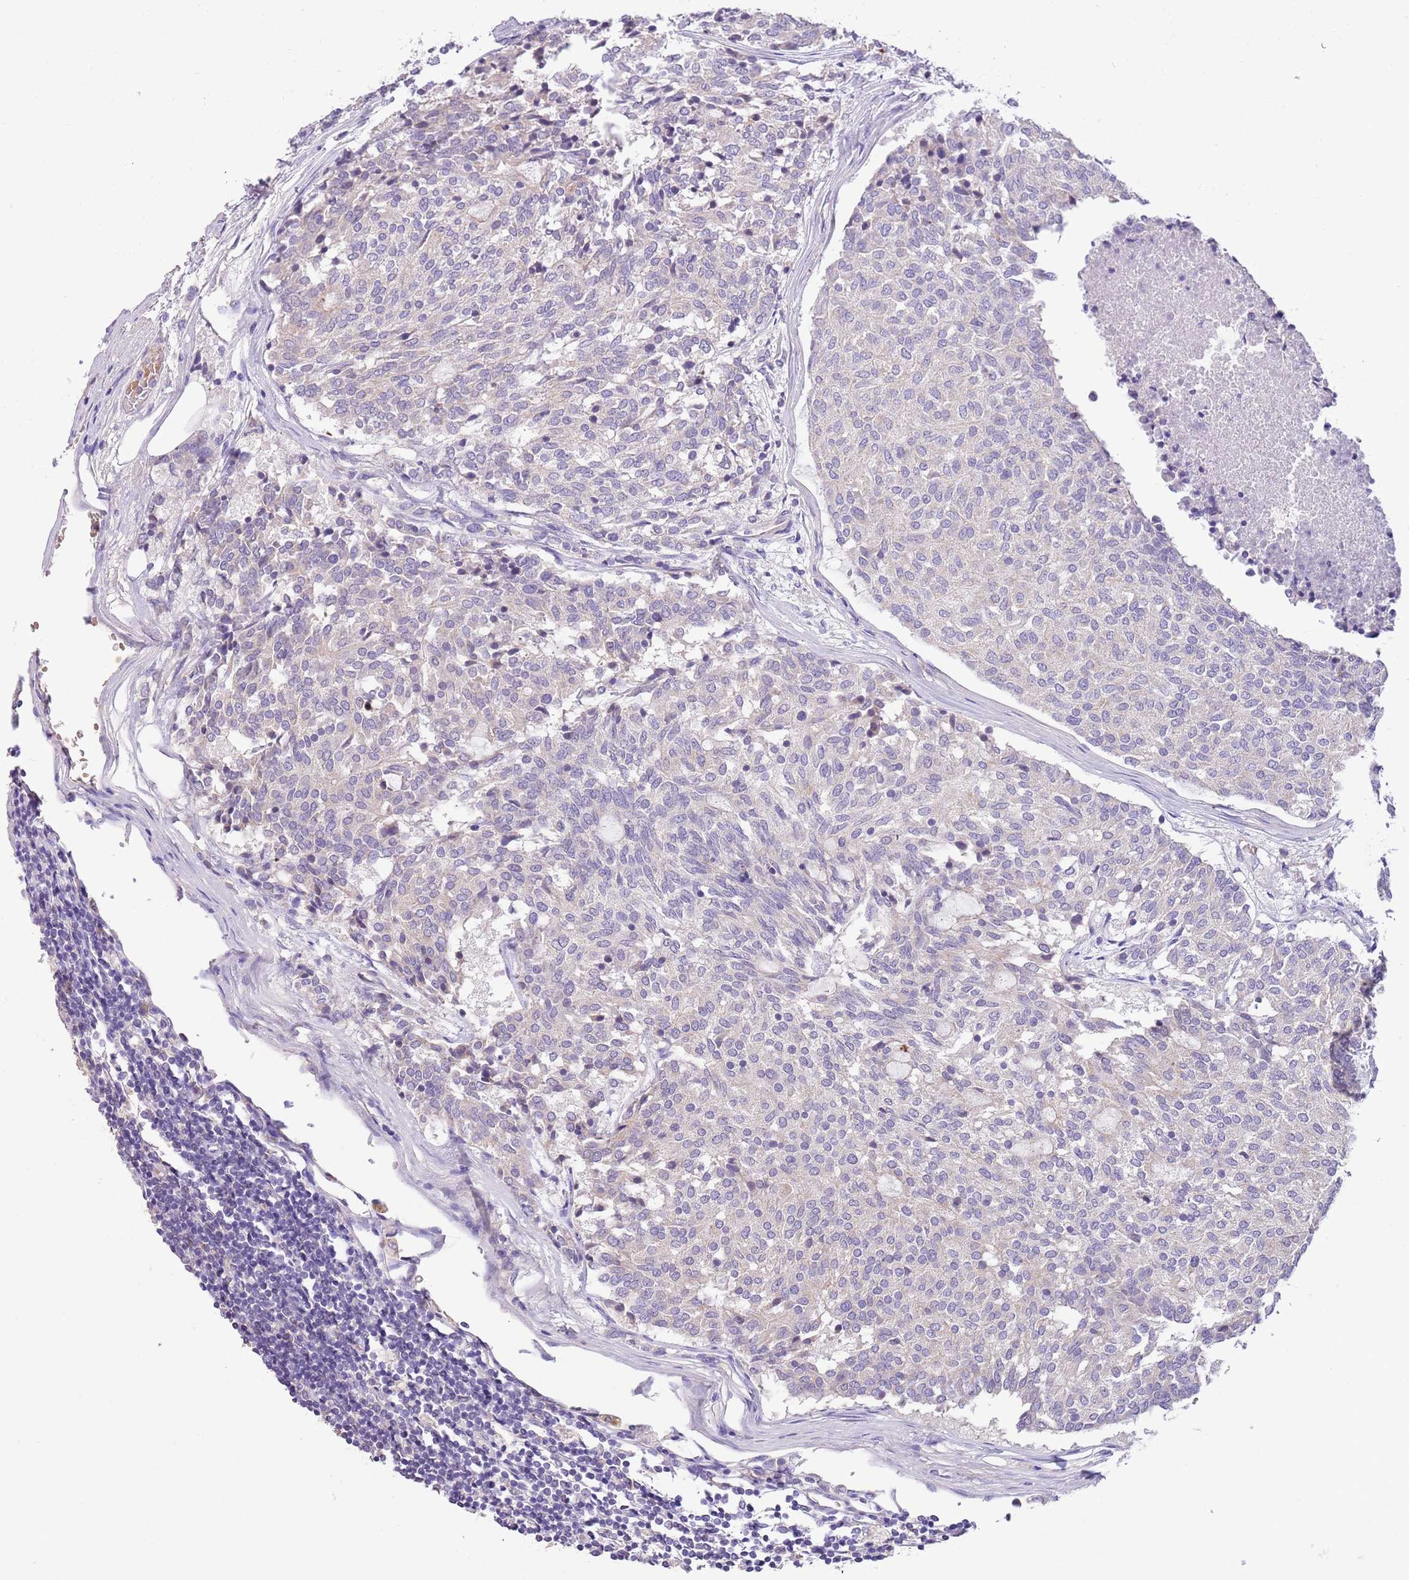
{"staining": {"intensity": "negative", "quantity": "none", "location": "none"}, "tissue": "carcinoid", "cell_type": "Tumor cells", "image_type": "cancer", "snomed": [{"axis": "morphology", "description": "Carcinoid, malignant, NOS"}, {"axis": "topography", "description": "Pancreas"}], "caption": "The photomicrograph shows no significant expression in tumor cells of carcinoid. (DAB (3,3'-diaminobenzidine) immunohistochemistry (IHC), high magnification).", "gene": "ZNF658", "patient": {"sex": "female", "age": 54}}